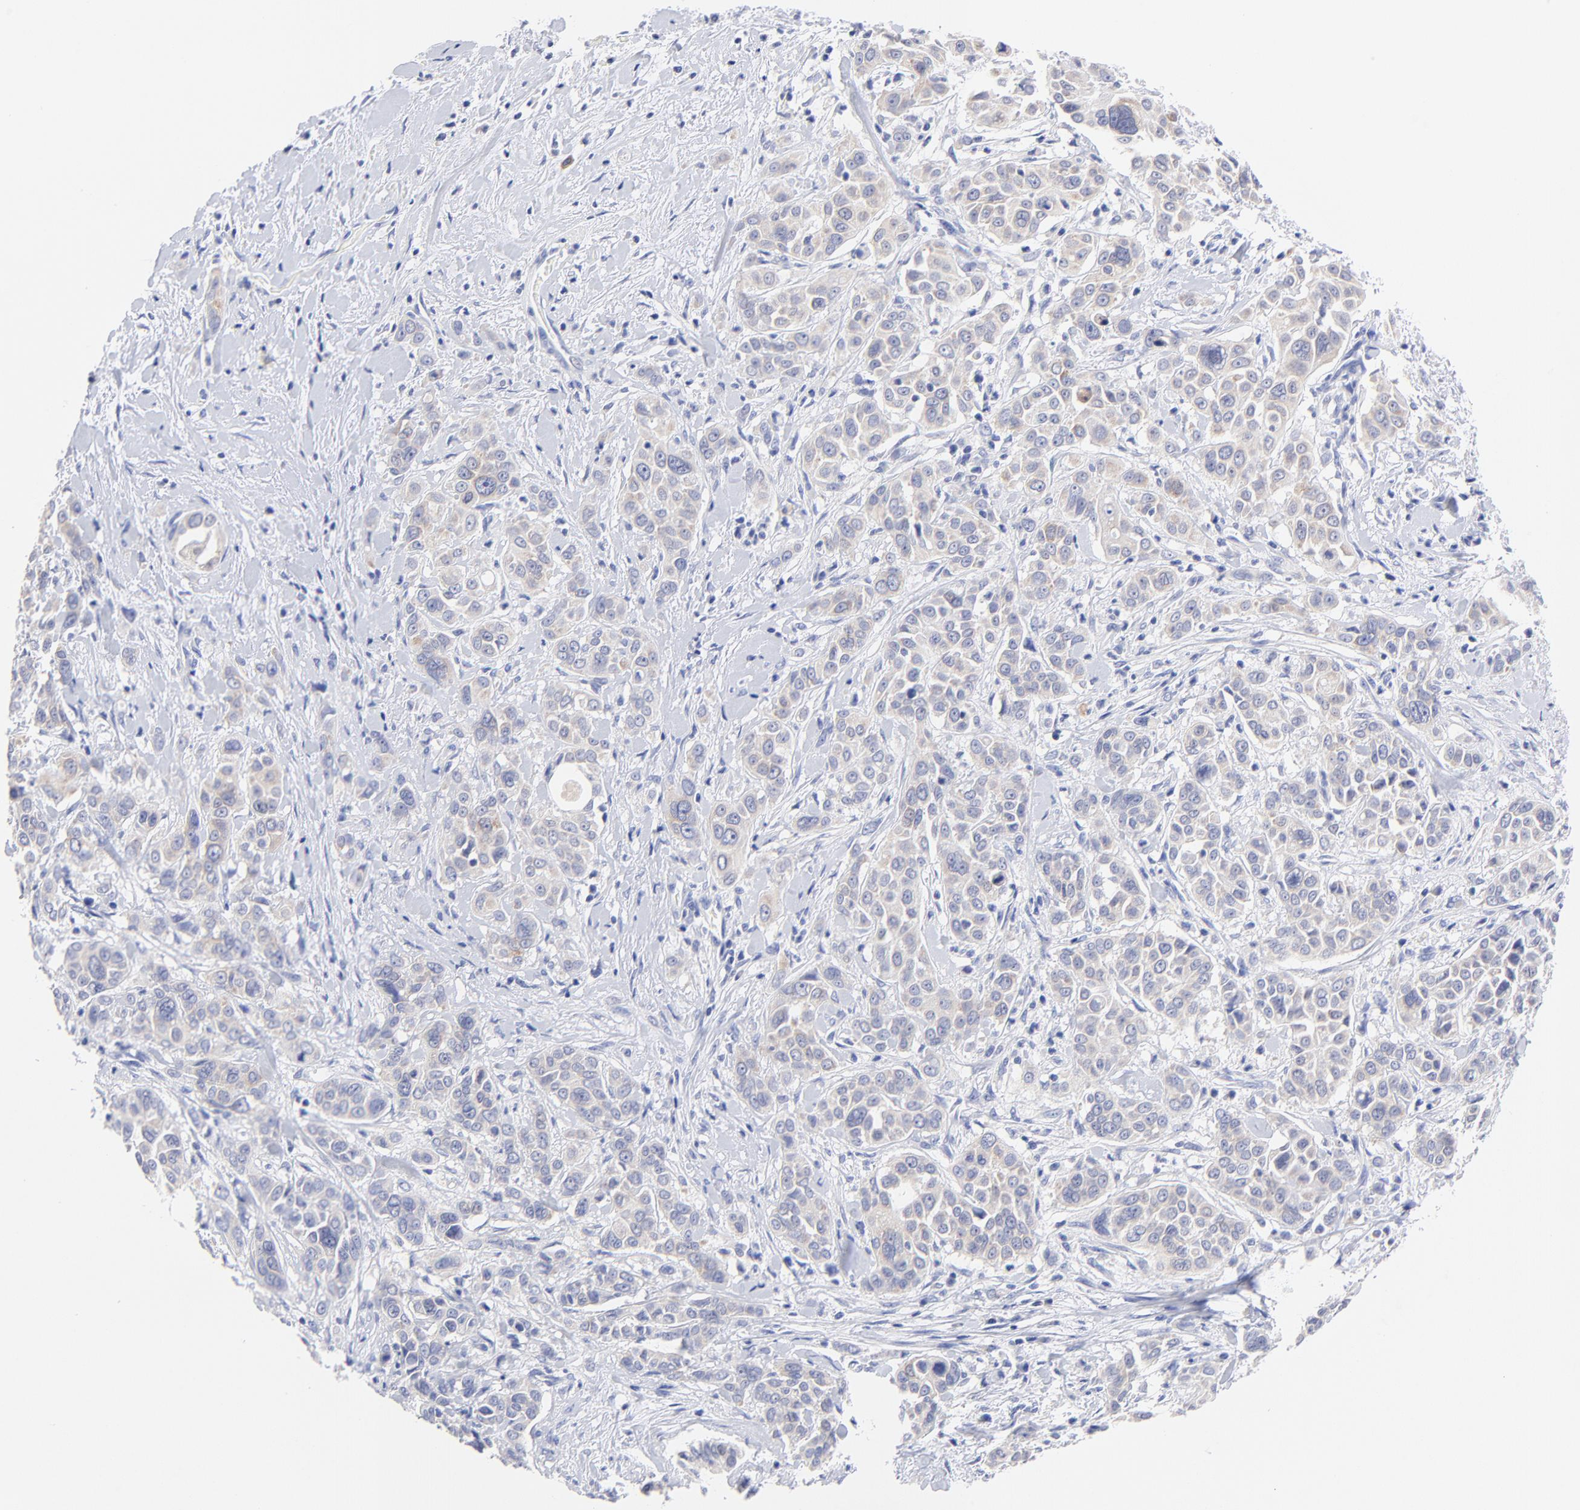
{"staining": {"intensity": "weak", "quantity": "<25%", "location": "cytoplasmic/membranous"}, "tissue": "pancreatic cancer", "cell_type": "Tumor cells", "image_type": "cancer", "snomed": [{"axis": "morphology", "description": "Adenocarcinoma, NOS"}, {"axis": "topography", "description": "Pancreas"}], "caption": "Immunohistochemical staining of pancreatic cancer shows no significant staining in tumor cells.", "gene": "EBP", "patient": {"sex": "female", "age": 52}}